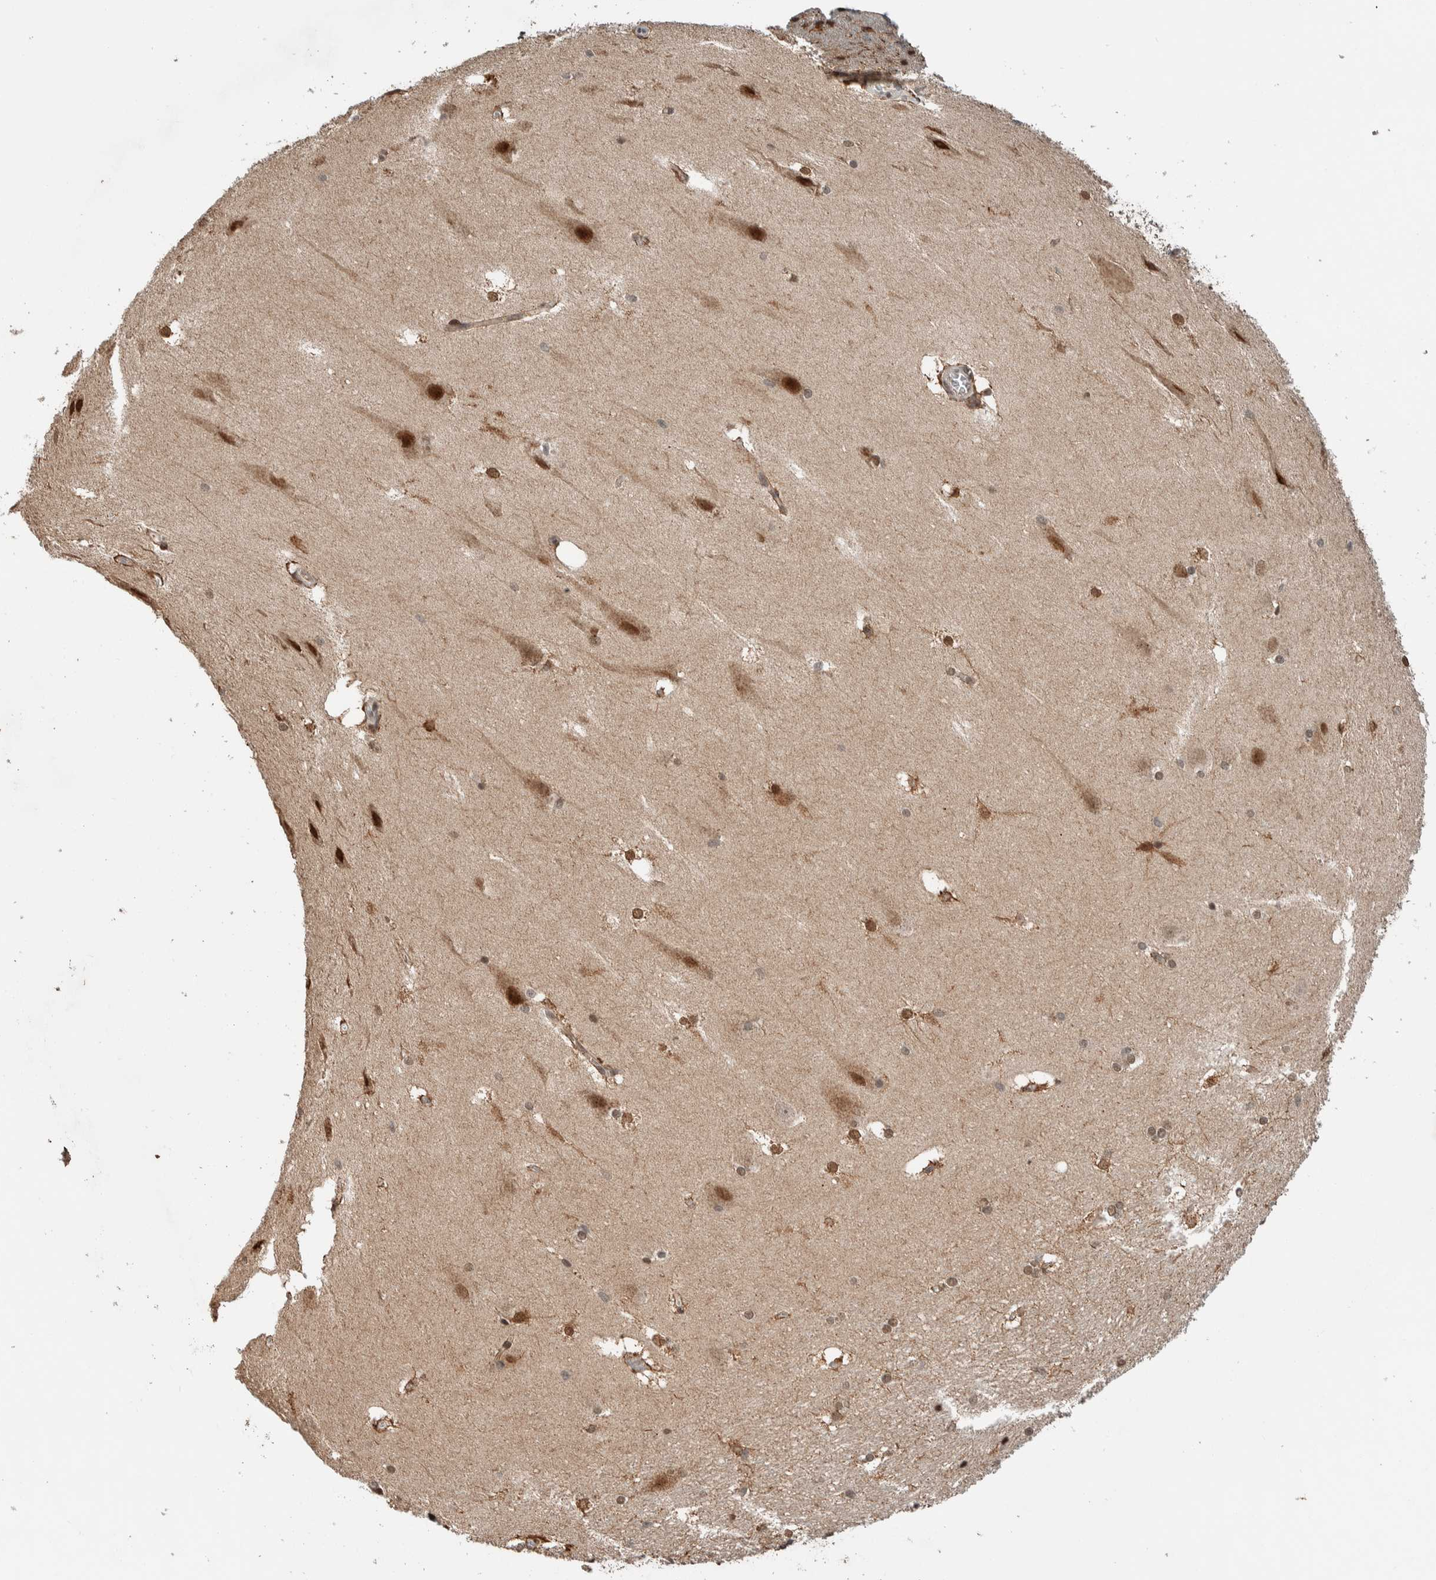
{"staining": {"intensity": "moderate", "quantity": "25%-75%", "location": "nuclear"}, "tissue": "hippocampus", "cell_type": "Glial cells", "image_type": "normal", "snomed": [{"axis": "morphology", "description": "Normal tissue, NOS"}, {"axis": "topography", "description": "Hippocampus"}], "caption": "A photomicrograph of human hippocampus stained for a protein demonstrates moderate nuclear brown staining in glial cells. (brown staining indicates protein expression, while blue staining denotes nuclei).", "gene": "TNRC18", "patient": {"sex": "female", "age": 19}}